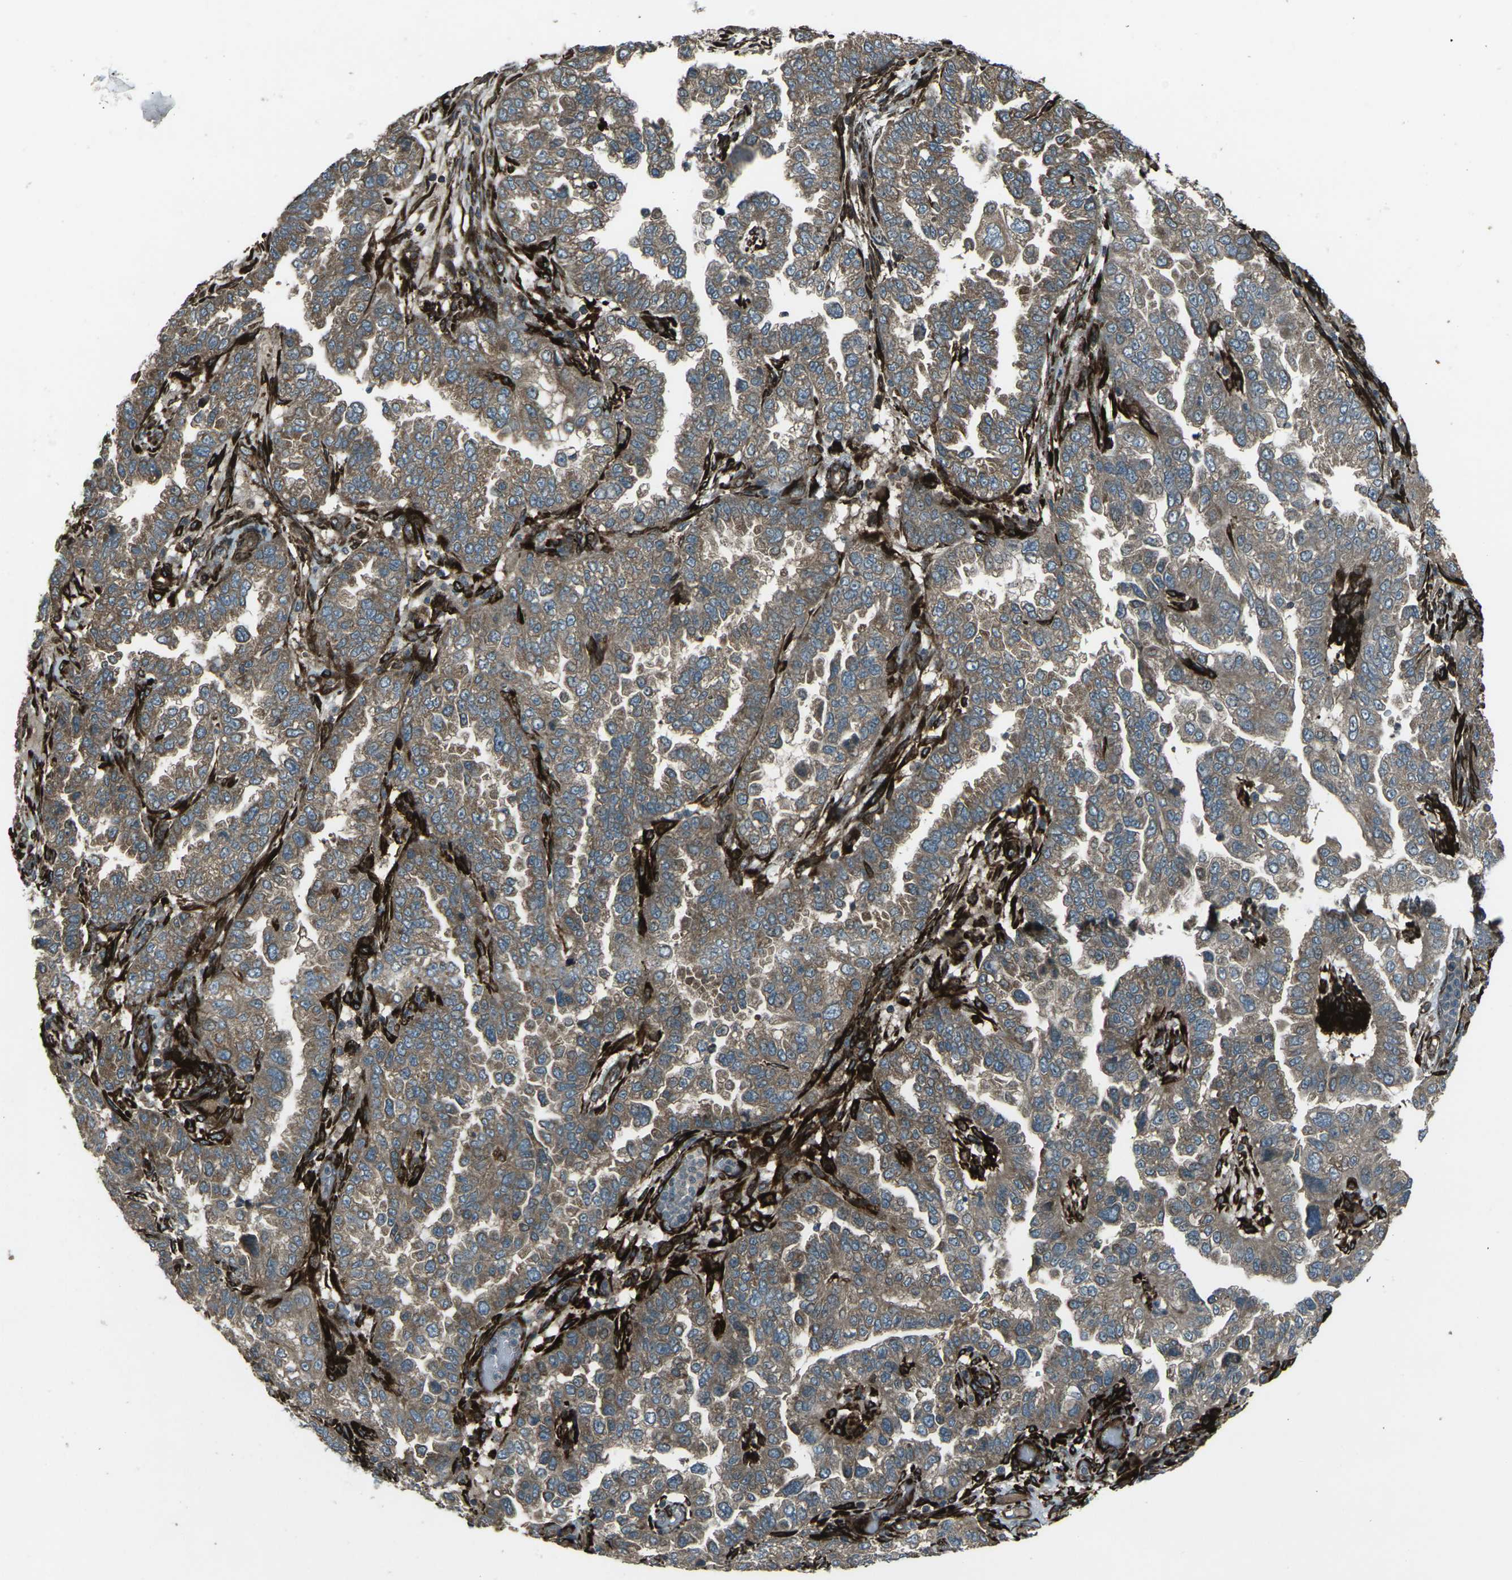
{"staining": {"intensity": "moderate", "quantity": ">75%", "location": "cytoplasmic/membranous"}, "tissue": "endometrial cancer", "cell_type": "Tumor cells", "image_type": "cancer", "snomed": [{"axis": "morphology", "description": "Adenocarcinoma, NOS"}, {"axis": "topography", "description": "Endometrium"}], "caption": "Immunohistochemical staining of human endometrial cancer (adenocarcinoma) exhibits medium levels of moderate cytoplasmic/membranous expression in about >75% of tumor cells. (Brightfield microscopy of DAB IHC at high magnification).", "gene": "LSMEM1", "patient": {"sex": "female", "age": 85}}